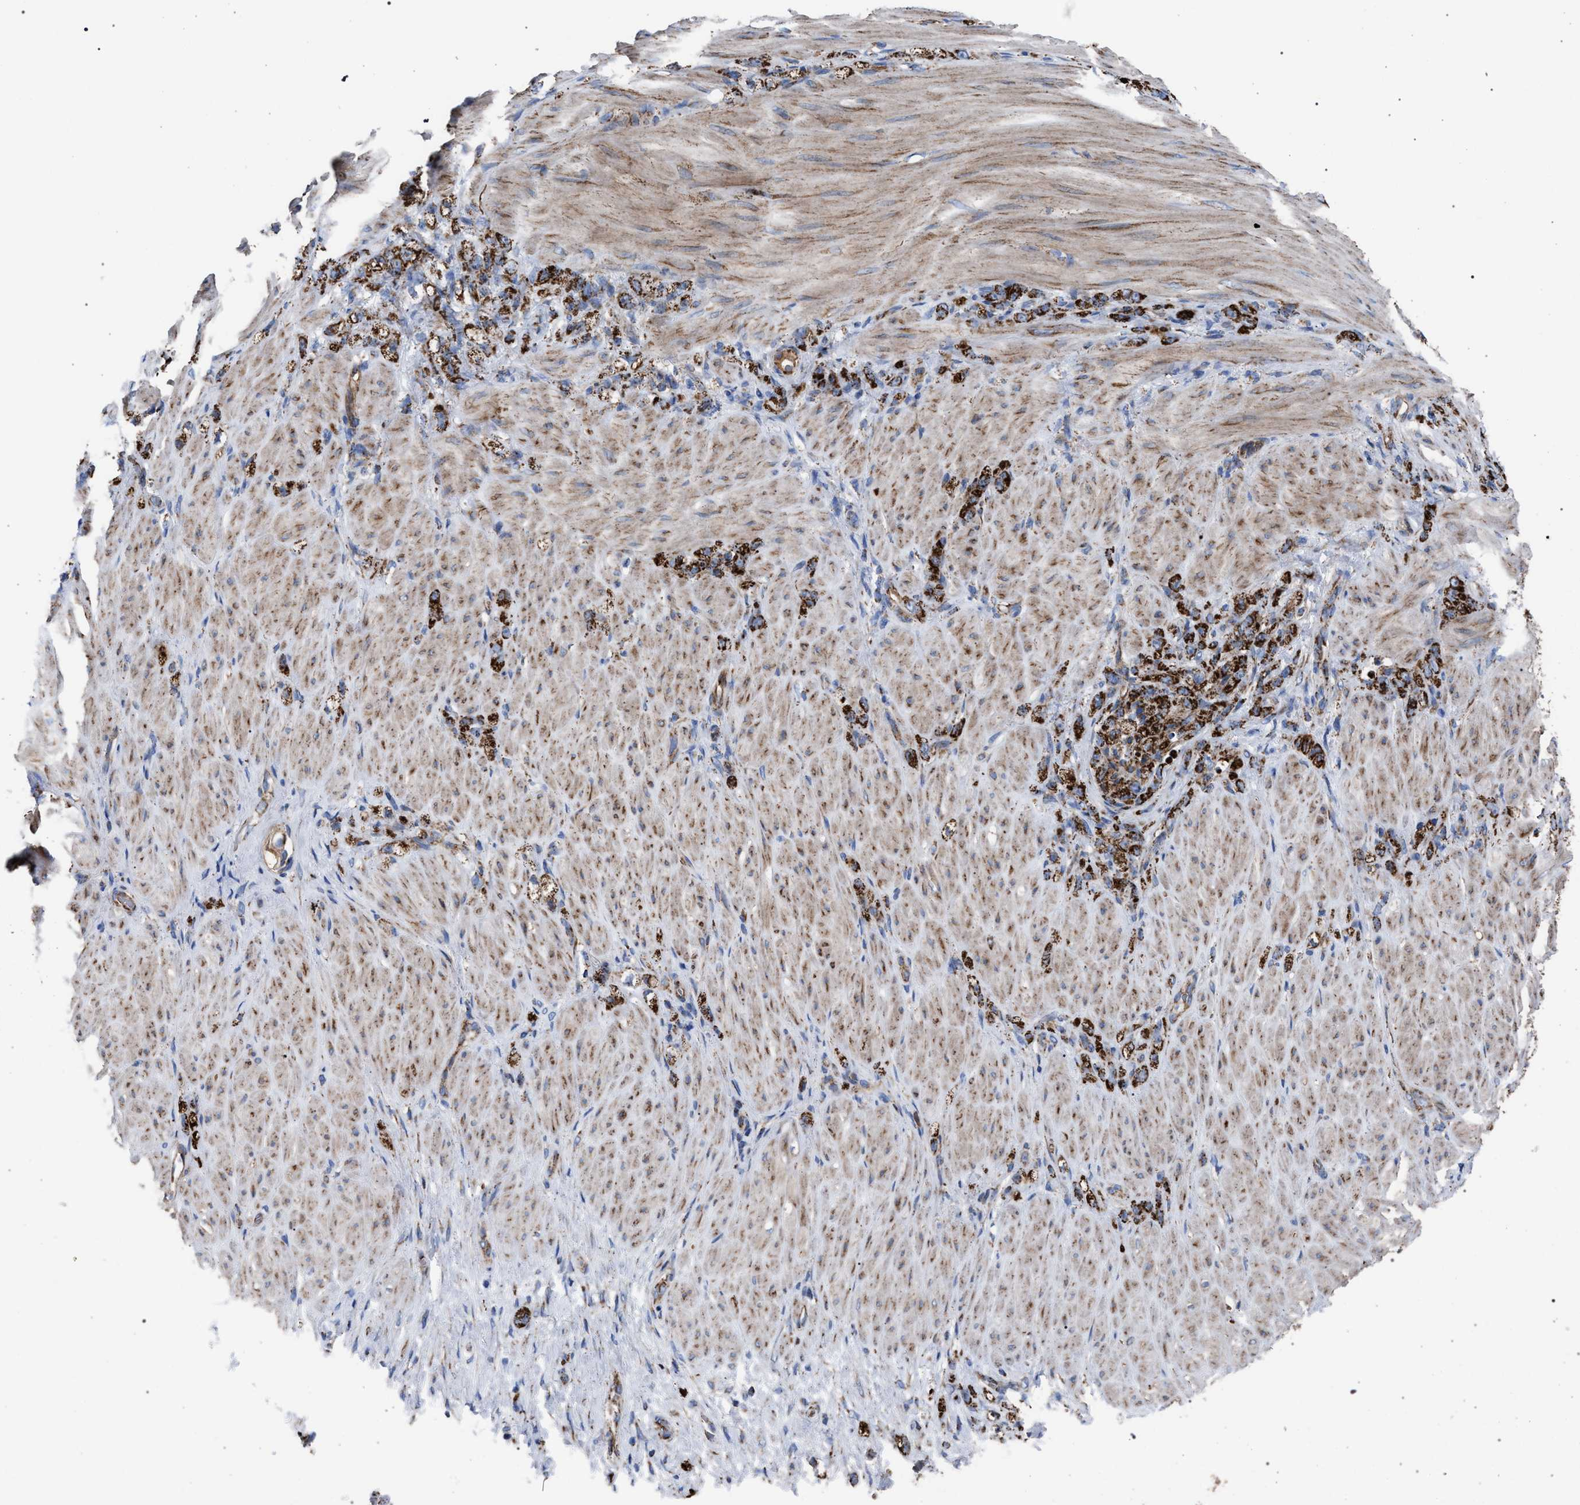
{"staining": {"intensity": "strong", "quantity": ">75%", "location": "cytoplasmic/membranous"}, "tissue": "stomach cancer", "cell_type": "Tumor cells", "image_type": "cancer", "snomed": [{"axis": "morphology", "description": "Normal tissue, NOS"}, {"axis": "morphology", "description": "Adenocarcinoma, NOS"}, {"axis": "topography", "description": "Stomach"}], "caption": "Strong cytoplasmic/membranous staining for a protein is identified in about >75% of tumor cells of adenocarcinoma (stomach) using immunohistochemistry.", "gene": "VPS13A", "patient": {"sex": "male", "age": 82}}